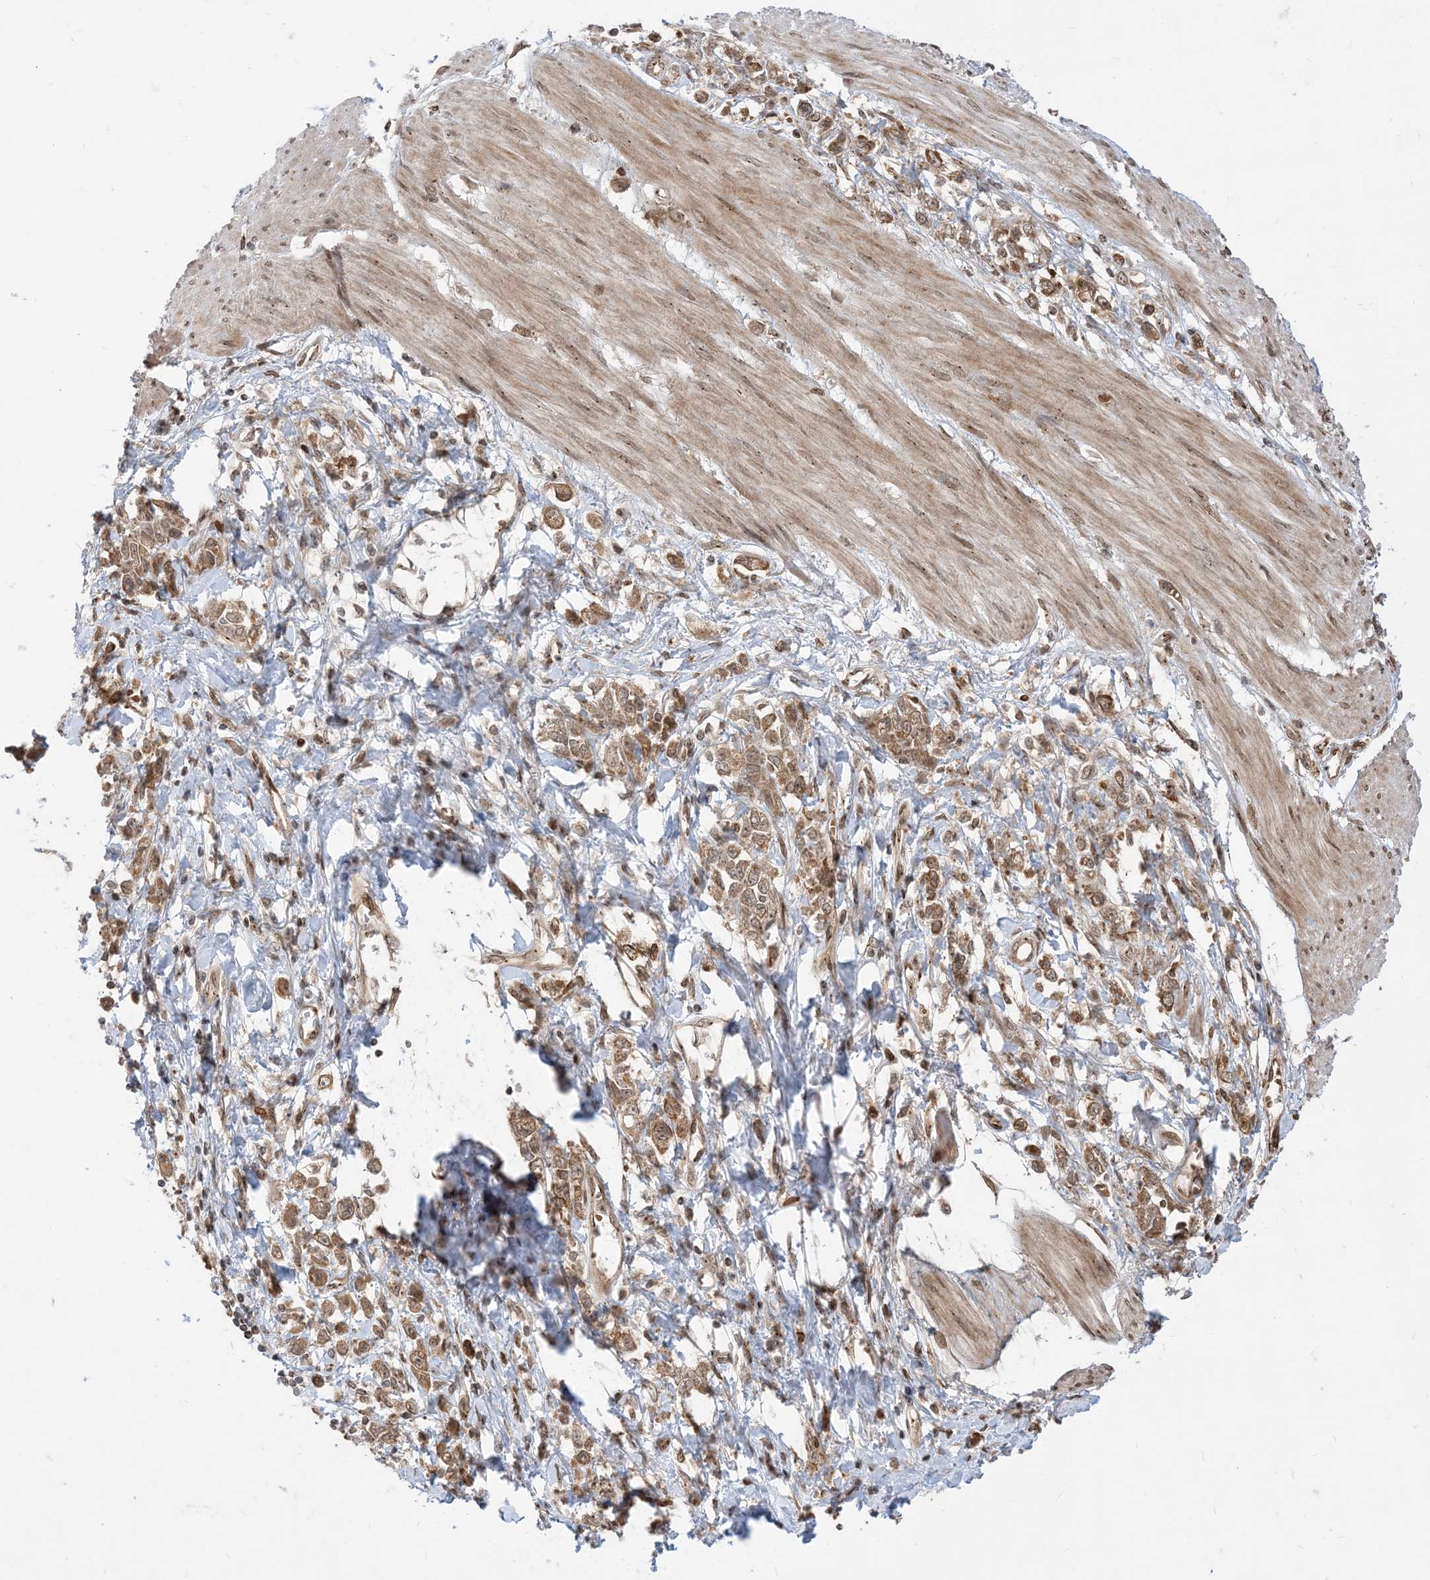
{"staining": {"intensity": "moderate", "quantity": ">75%", "location": "cytoplasmic/membranous"}, "tissue": "stomach cancer", "cell_type": "Tumor cells", "image_type": "cancer", "snomed": [{"axis": "morphology", "description": "Adenocarcinoma, NOS"}, {"axis": "topography", "description": "Stomach"}], "caption": "There is medium levels of moderate cytoplasmic/membranous staining in tumor cells of stomach adenocarcinoma, as demonstrated by immunohistochemical staining (brown color).", "gene": "CASP4", "patient": {"sex": "female", "age": 76}}